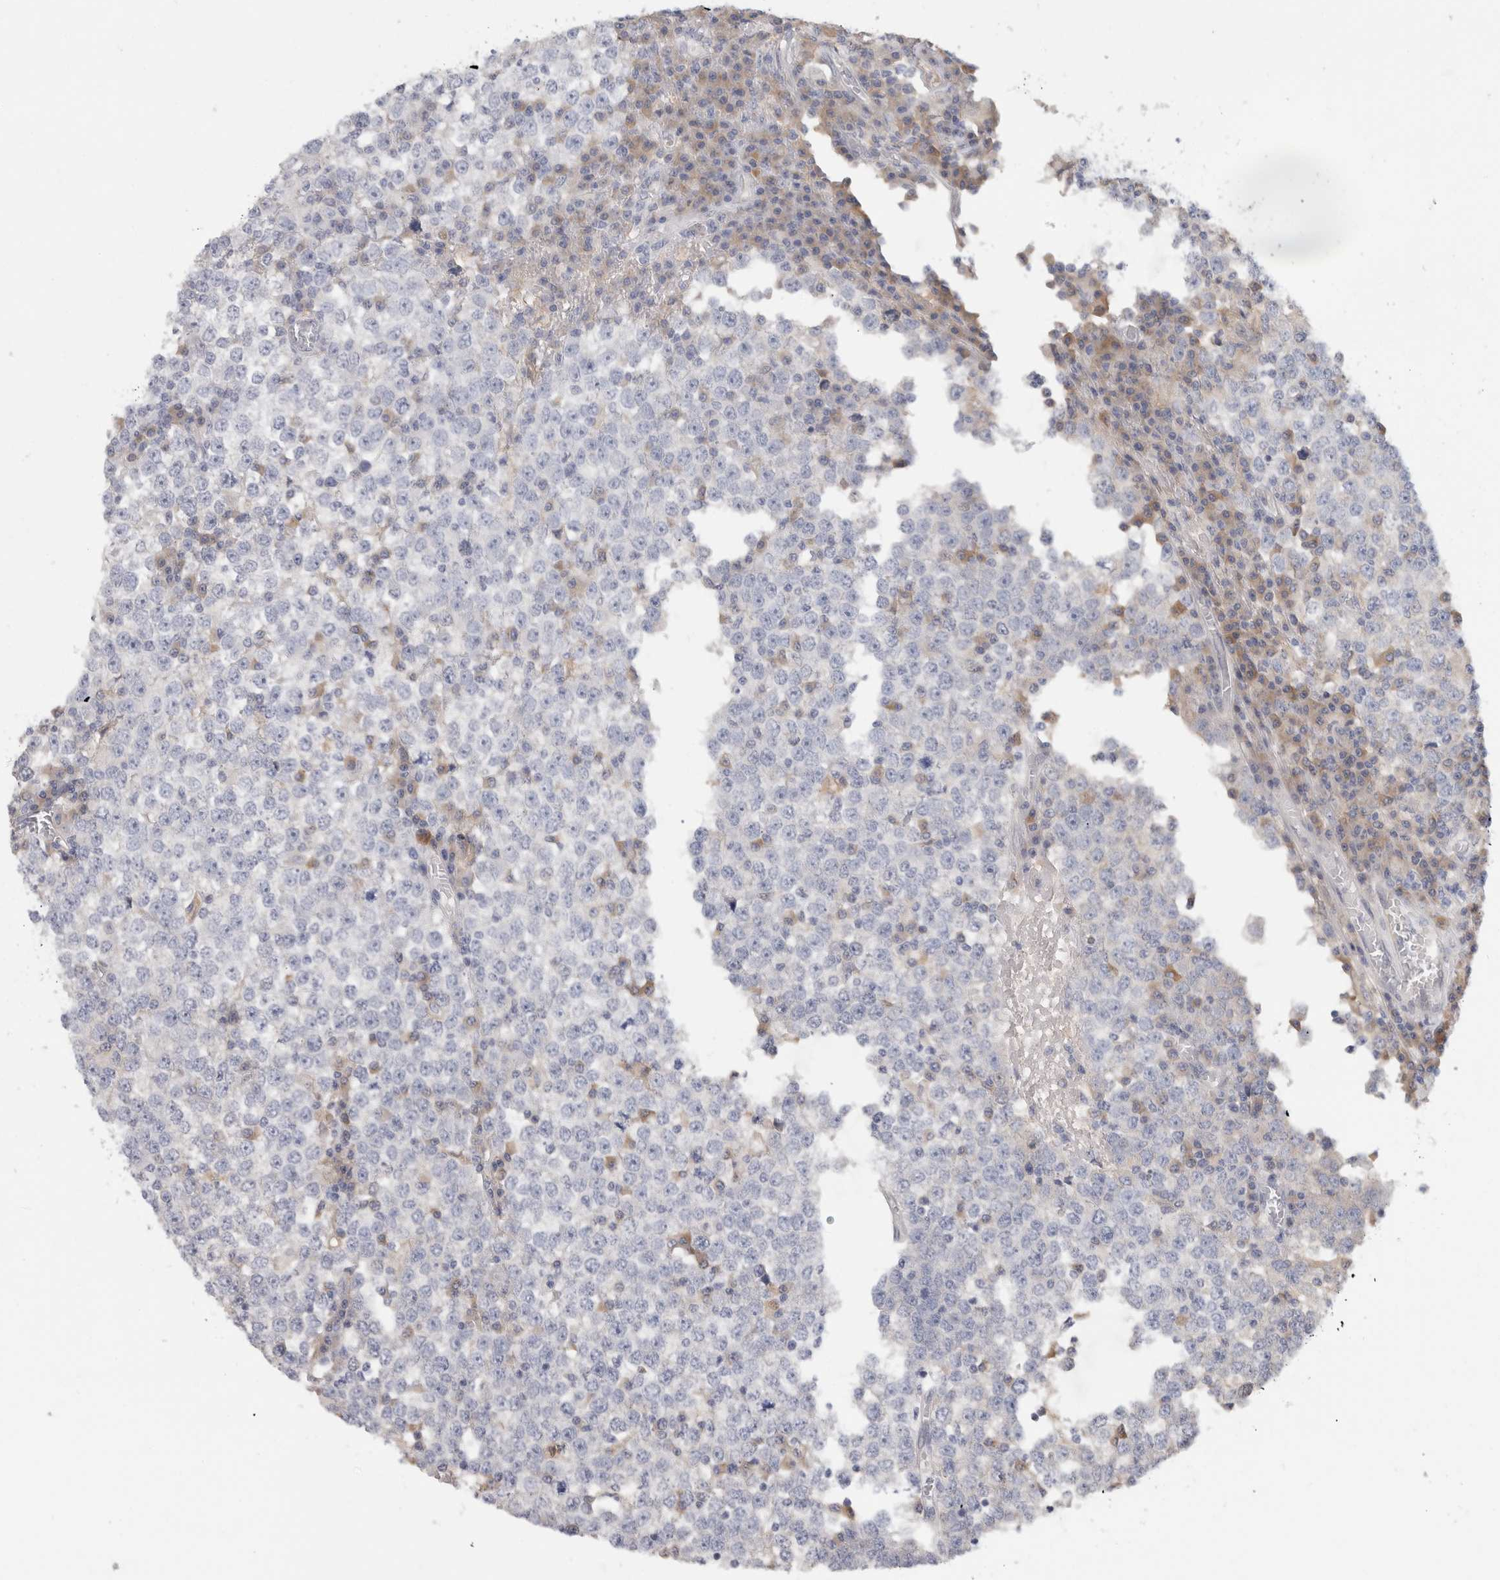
{"staining": {"intensity": "negative", "quantity": "none", "location": "none"}, "tissue": "testis cancer", "cell_type": "Tumor cells", "image_type": "cancer", "snomed": [{"axis": "morphology", "description": "Seminoma, NOS"}, {"axis": "topography", "description": "Testis"}], "caption": "Testis seminoma stained for a protein using immunohistochemistry displays no positivity tumor cells.", "gene": "STK31", "patient": {"sex": "male", "age": 65}}